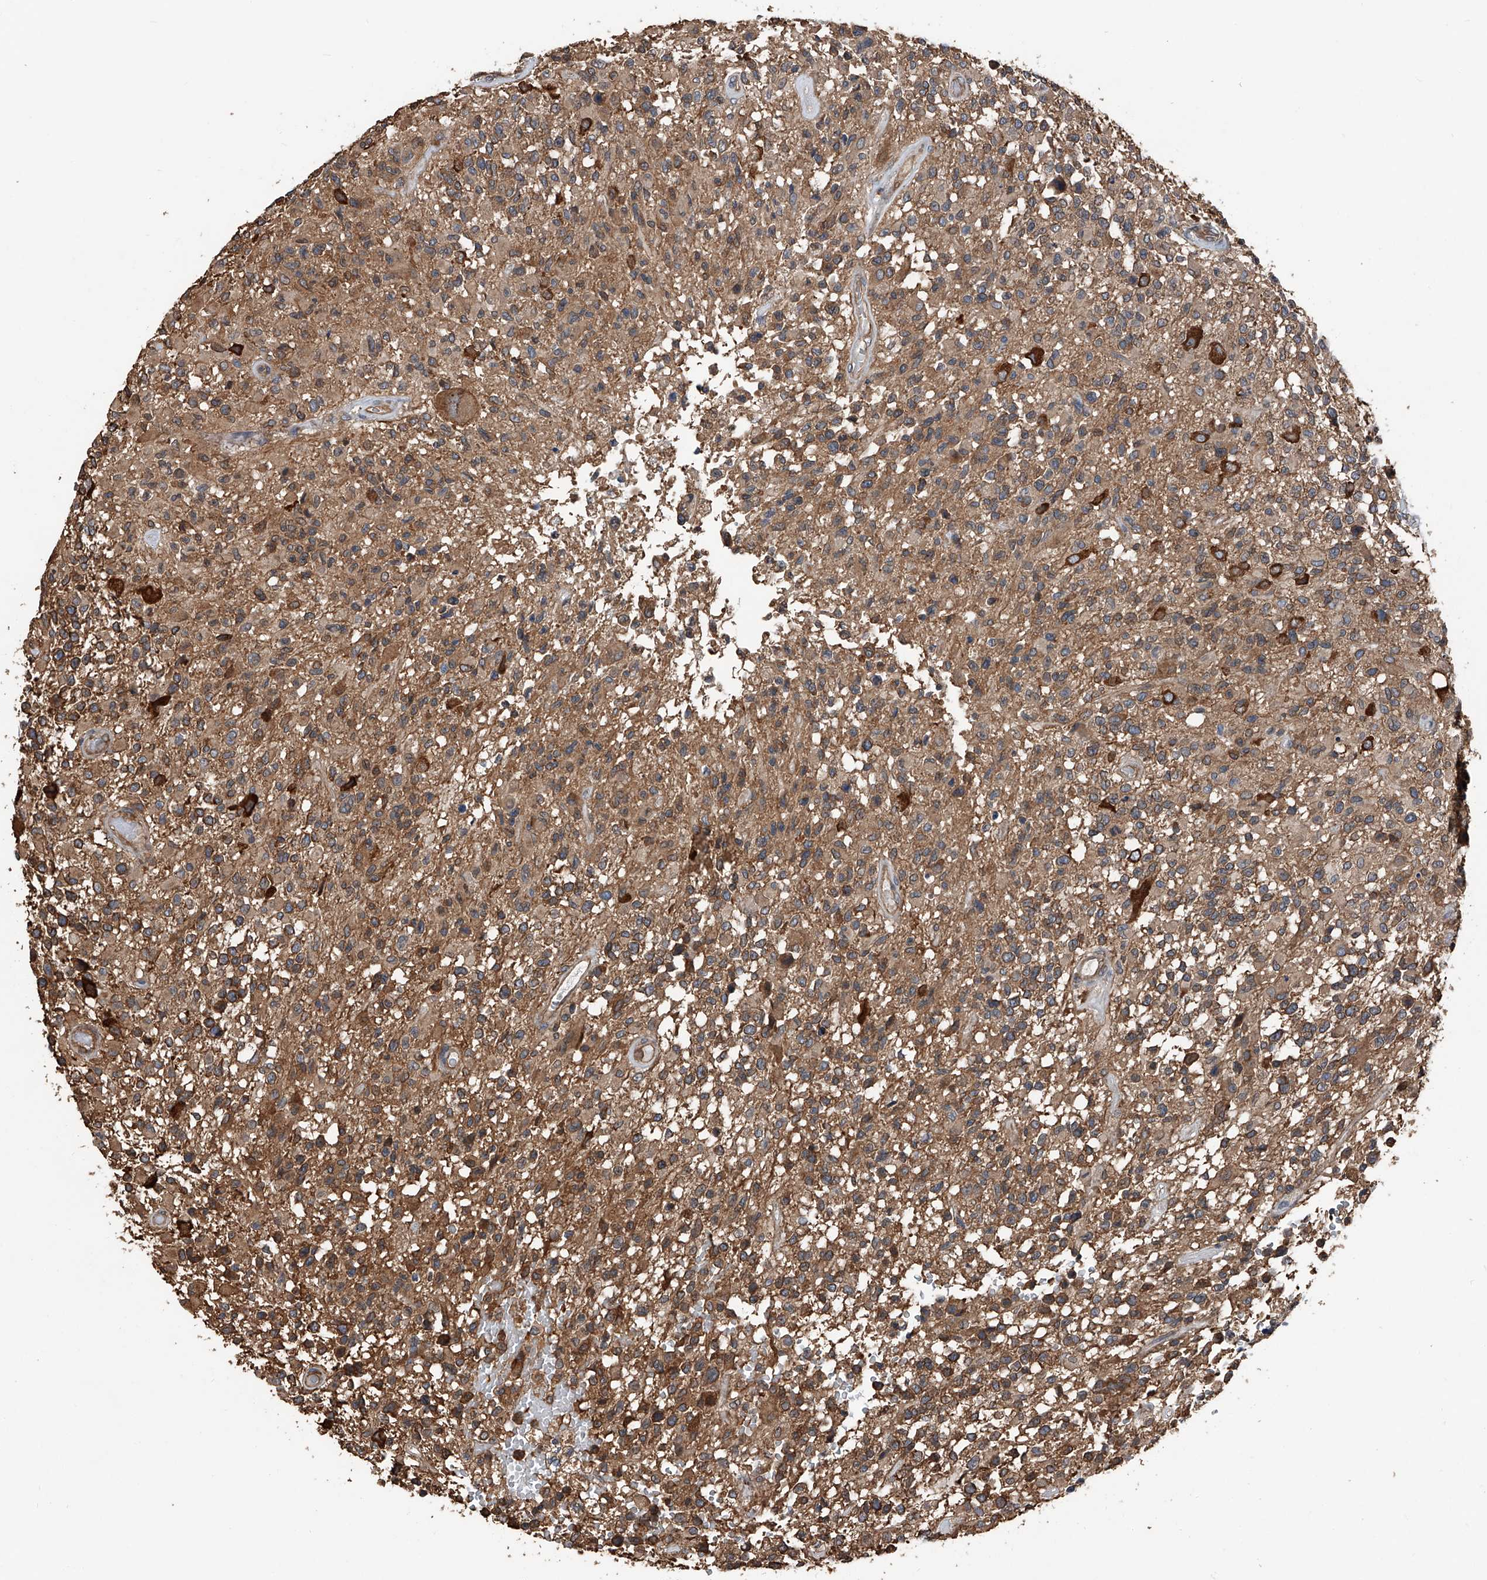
{"staining": {"intensity": "strong", "quantity": "<25%", "location": "cytoplasmic/membranous"}, "tissue": "glioma", "cell_type": "Tumor cells", "image_type": "cancer", "snomed": [{"axis": "morphology", "description": "Glioma, malignant, High grade"}, {"axis": "morphology", "description": "Glioblastoma, NOS"}, {"axis": "topography", "description": "Brain"}], "caption": "An image of glioma stained for a protein reveals strong cytoplasmic/membranous brown staining in tumor cells.", "gene": "KCNJ2", "patient": {"sex": "male", "age": 60}}